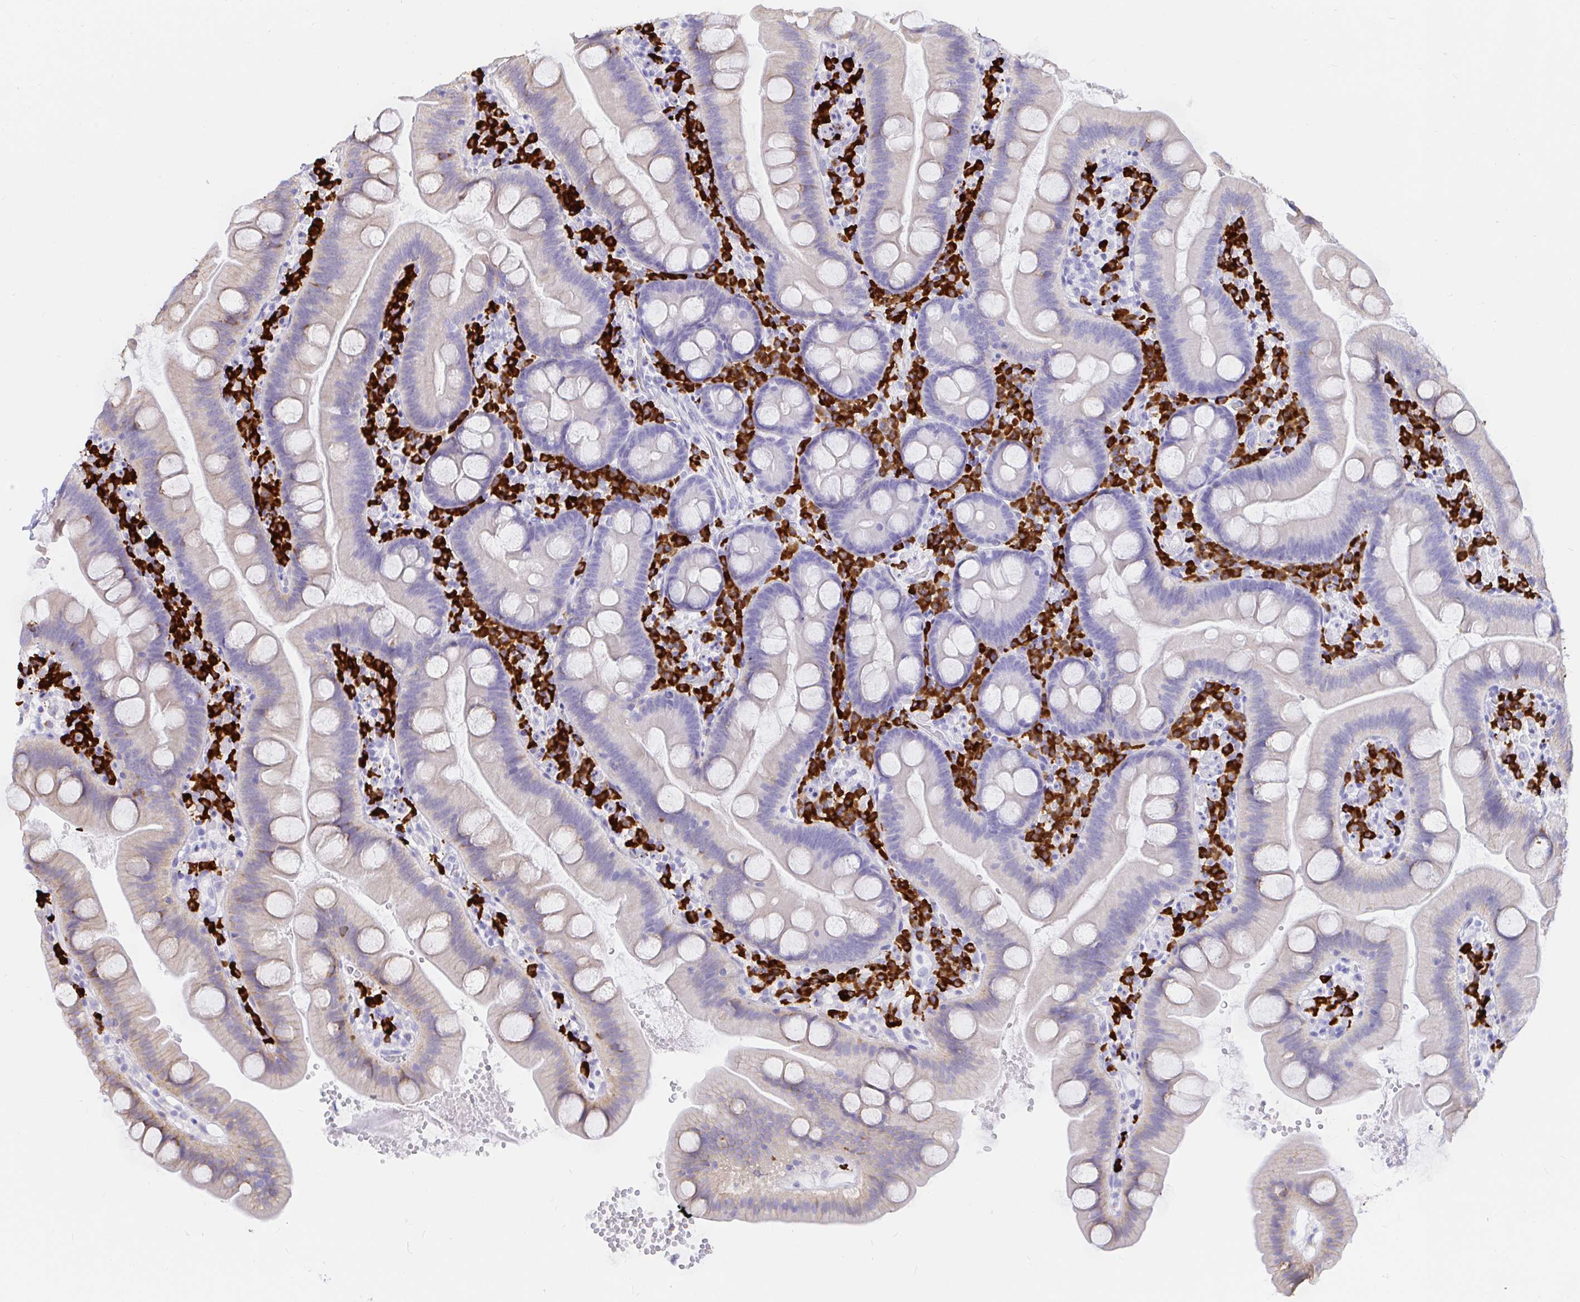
{"staining": {"intensity": "negative", "quantity": "none", "location": "none"}, "tissue": "small intestine", "cell_type": "Glandular cells", "image_type": "normal", "snomed": [{"axis": "morphology", "description": "Normal tissue, NOS"}, {"axis": "topography", "description": "Small intestine"}], "caption": "IHC of unremarkable human small intestine demonstrates no positivity in glandular cells.", "gene": "CCDC62", "patient": {"sex": "female", "age": 68}}